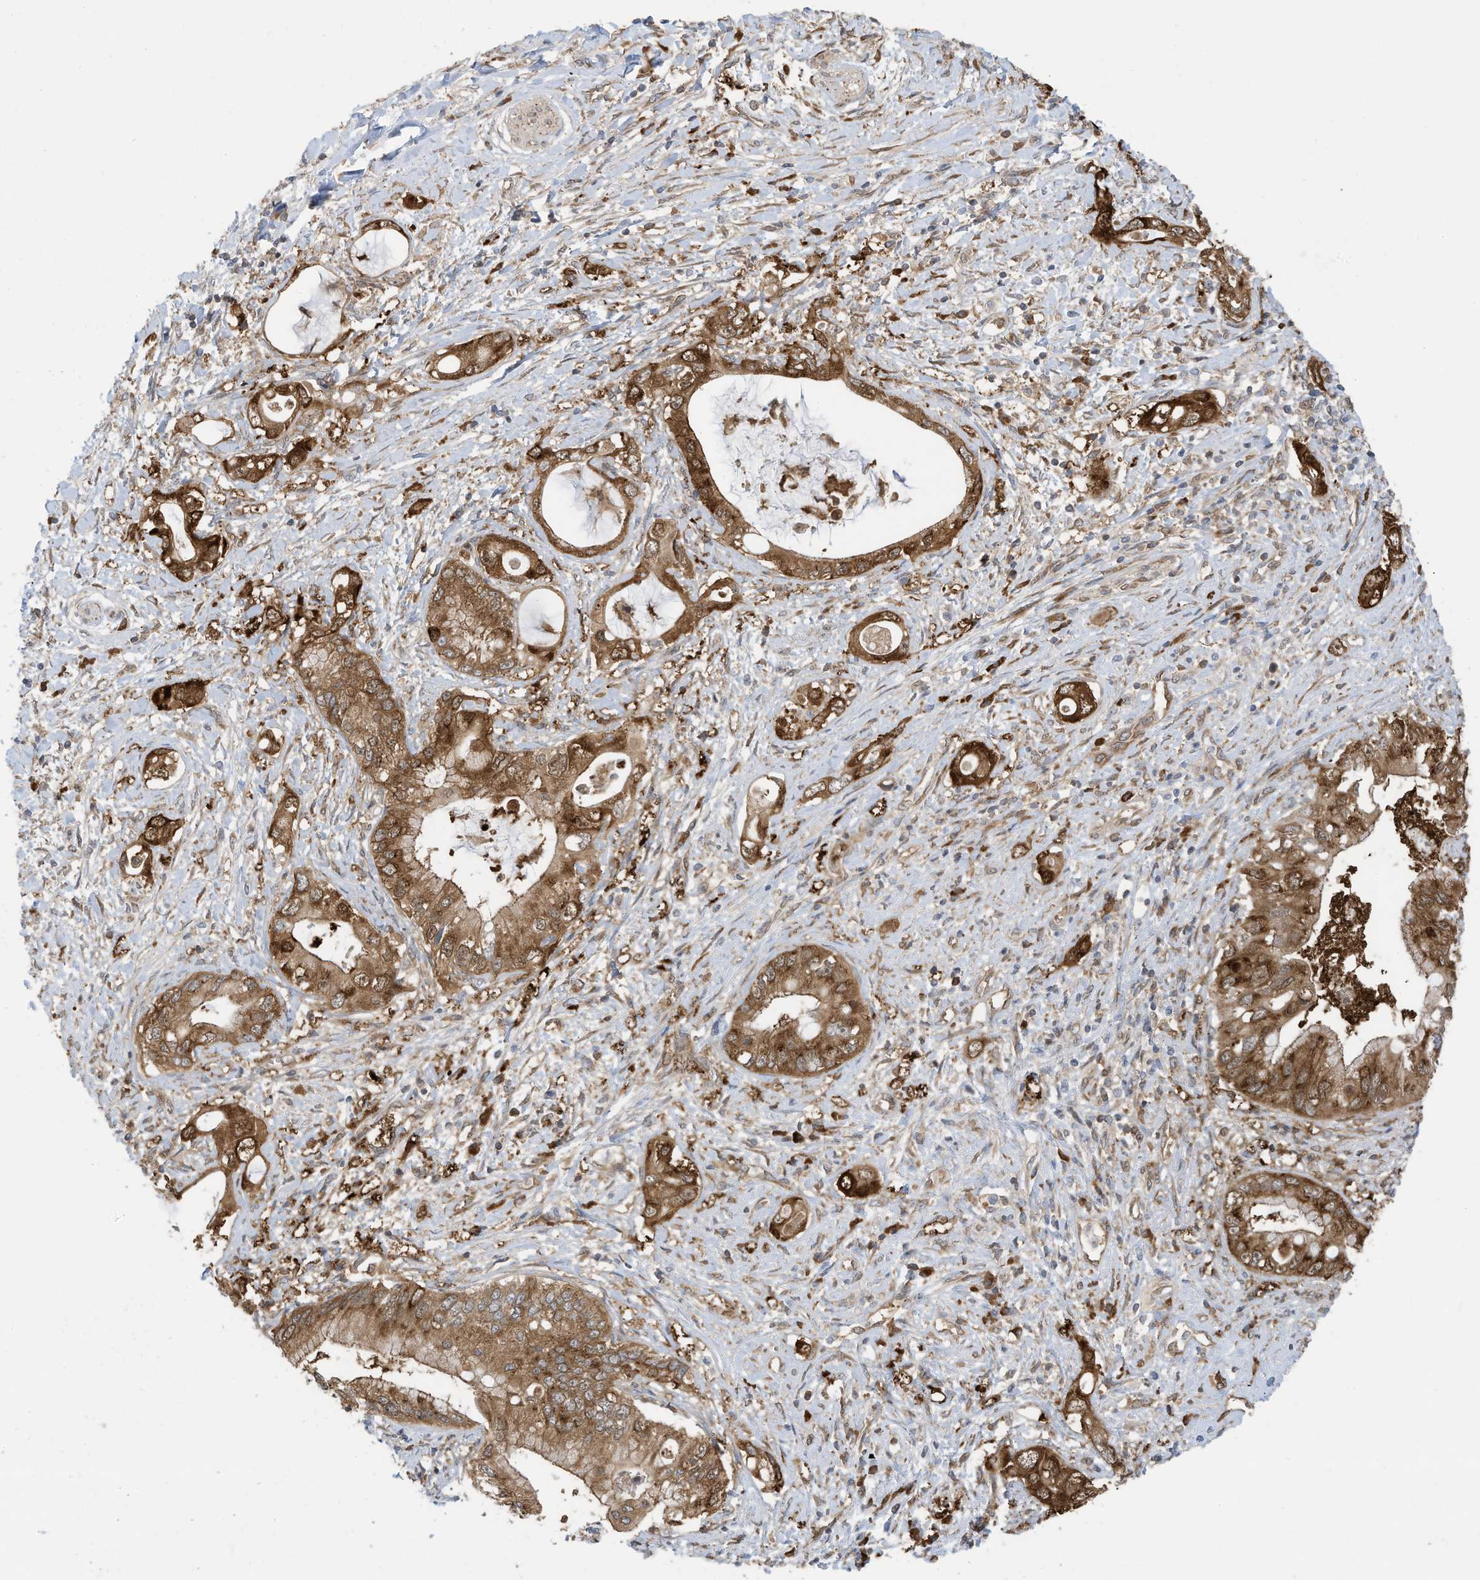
{"staining": {"intensity": "moderate", "quantity": ">75%", "location": "cytoplasmic/membranous"}, "tissue": "pancreatic cancer", "cell_type": "Tumor cells", "image_type": "cancer", "snomed": [{"axis": "morphology", "description": "Inflammation, NOS"}, {"axis": "morphology", "description": "Adenocarcinoma, NOS"}, {"axis": "topography", "description": "Pancreas"}], "caption": "Moderate cytoplasmic/membranous staining for a protein is identified in approximately >75% of tumor cells of pancreatic cancer using IHC.", "gene": "USE1", "patient": {"sex": "female", "age": 56}}